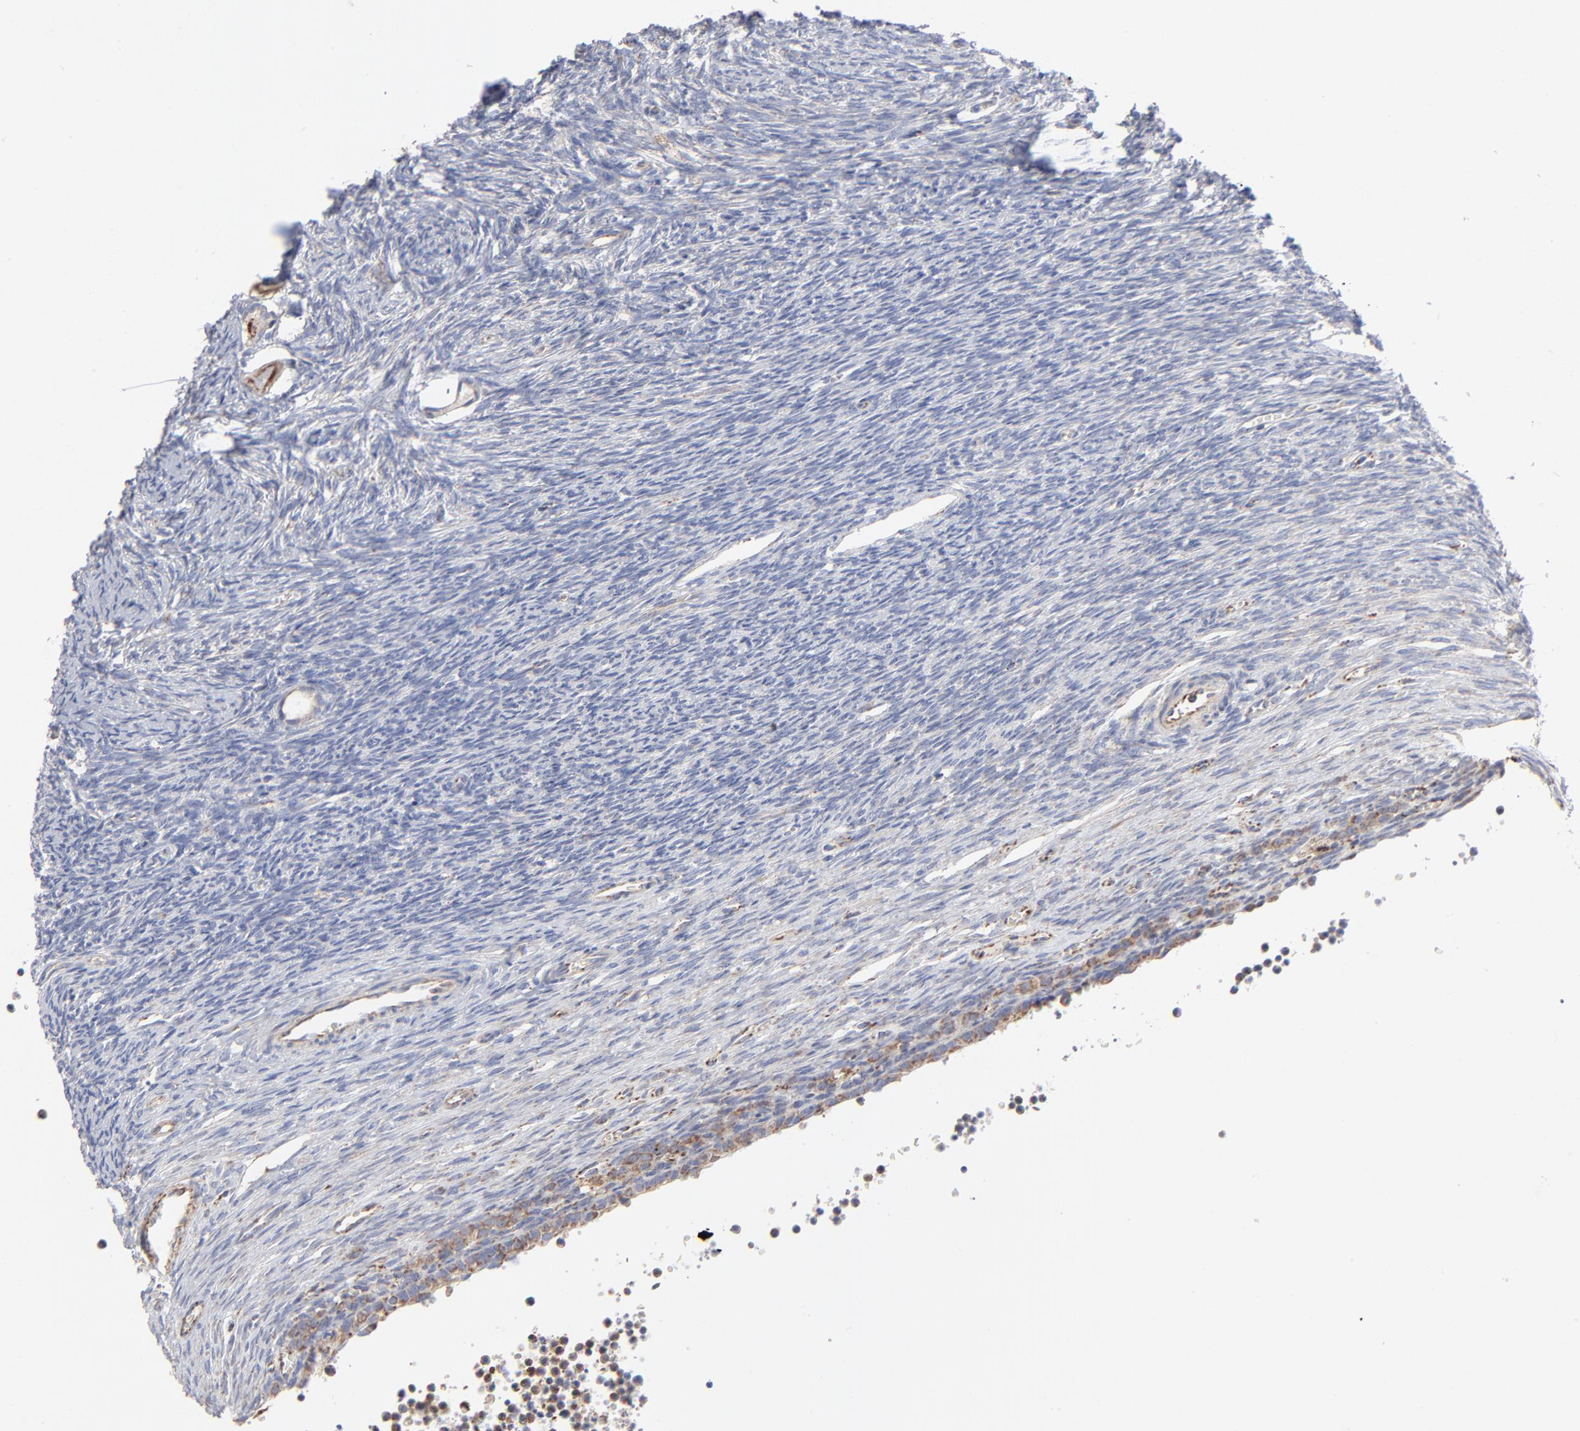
{"staining": {"intensity": "moderate", "quantity": "25%-75%", "location": "cytoplasmic/membranous"}, "tissue": "ovary", "cell_type": "Follicle cells", "image_type": "normal", "snomed": [{"axis": "morphology", "description": "Normal tissue, NOS"}, {"axis": "topography", "description": "Ovary"}], "caption": "A high-resolution photomicrograph shows immunohistochemistry (IHC) staining of benign ovary, which displays moderate cytoplasmic/membranous expression in about 25%-75% of follicle cells.", "gene": "ASB3", "patient": {"sex": "female", "age": 27}}